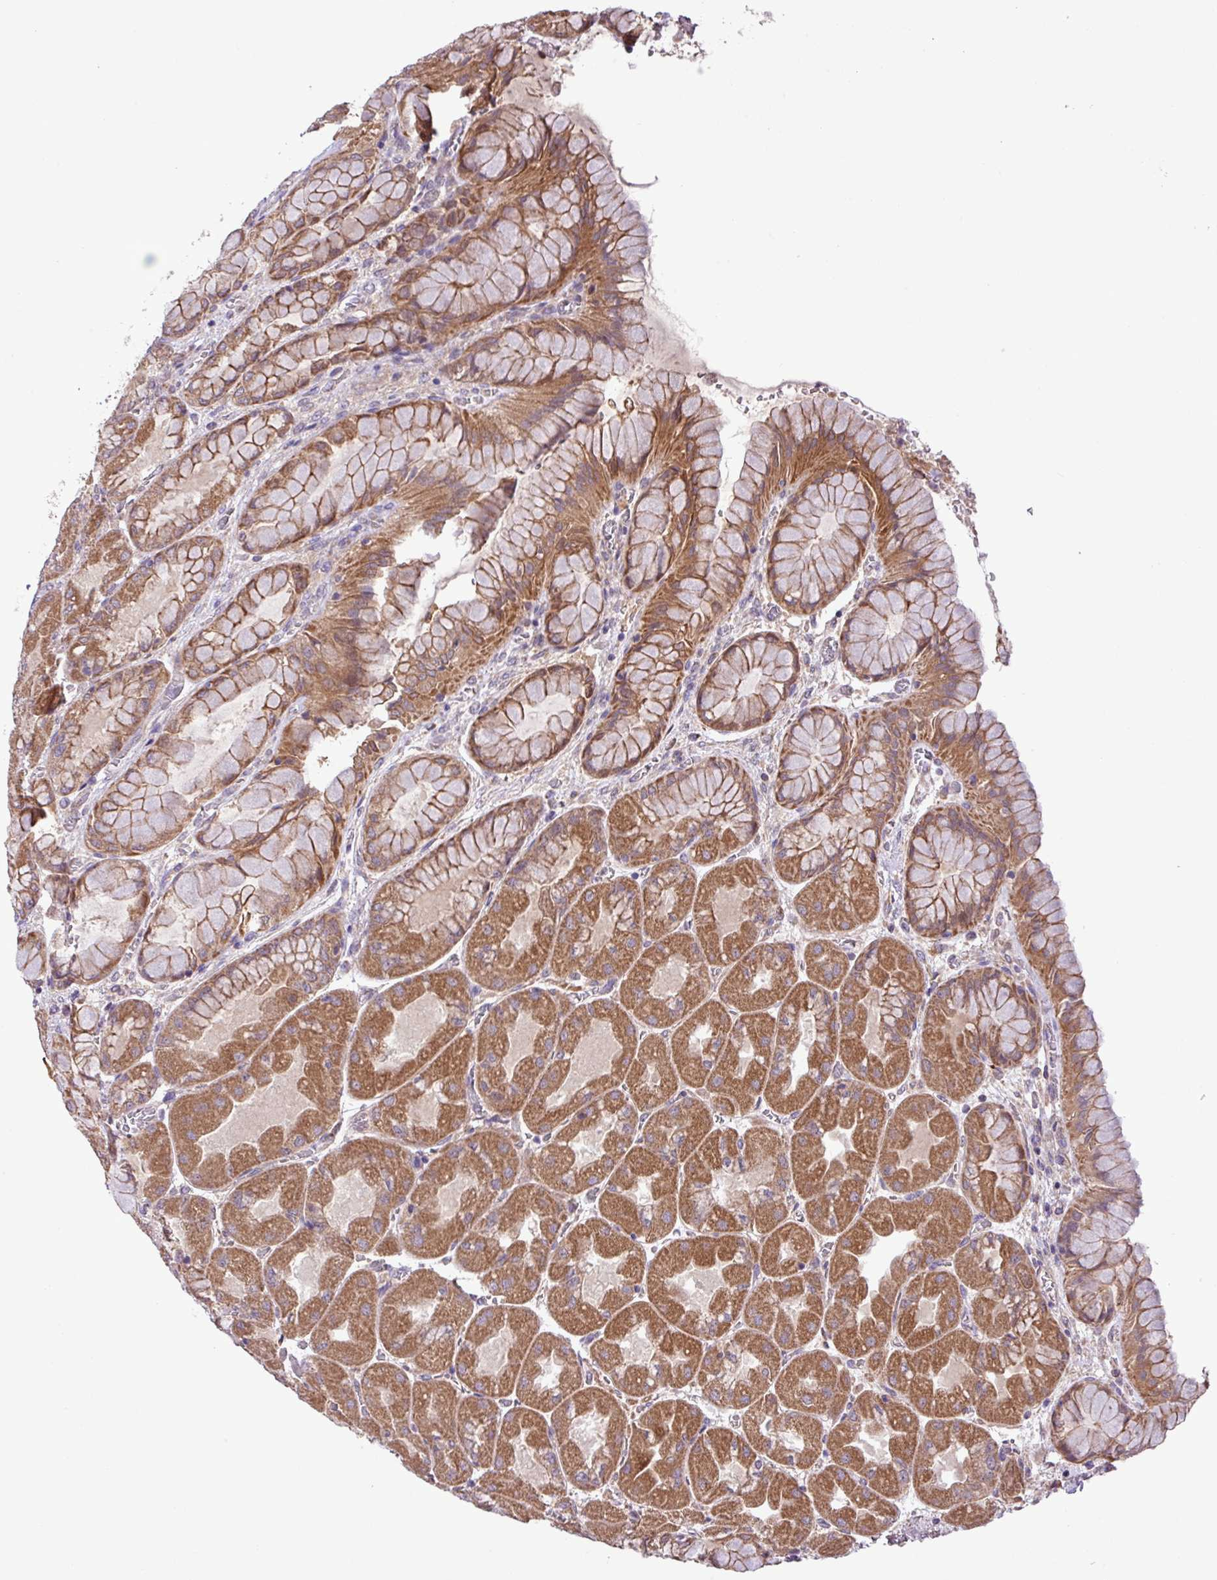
{"staining": {"intensity": "moderate", "quantity": ">75%", "location": "cytoplasmic/membranous"}, "tissue": "stomach", "cell_type": "Glandular cells", "image_type": "normal", "snomed": [{"axis": "morphology", "description": "Normal tissue, NOS"}, {"axis": "topography", "description": "Stomach"}], "caption": "Protein expression by immunohistochemistry (IHC) exhibits moderate cytoplasmic/membranous staining in about >75% of glandular cells in unremarkable stomach. (Brightfield microscopy of DAB IHC at high magnification).", "gene": "TIMM10B", "patient": {"sex": "female", "age": 61}}